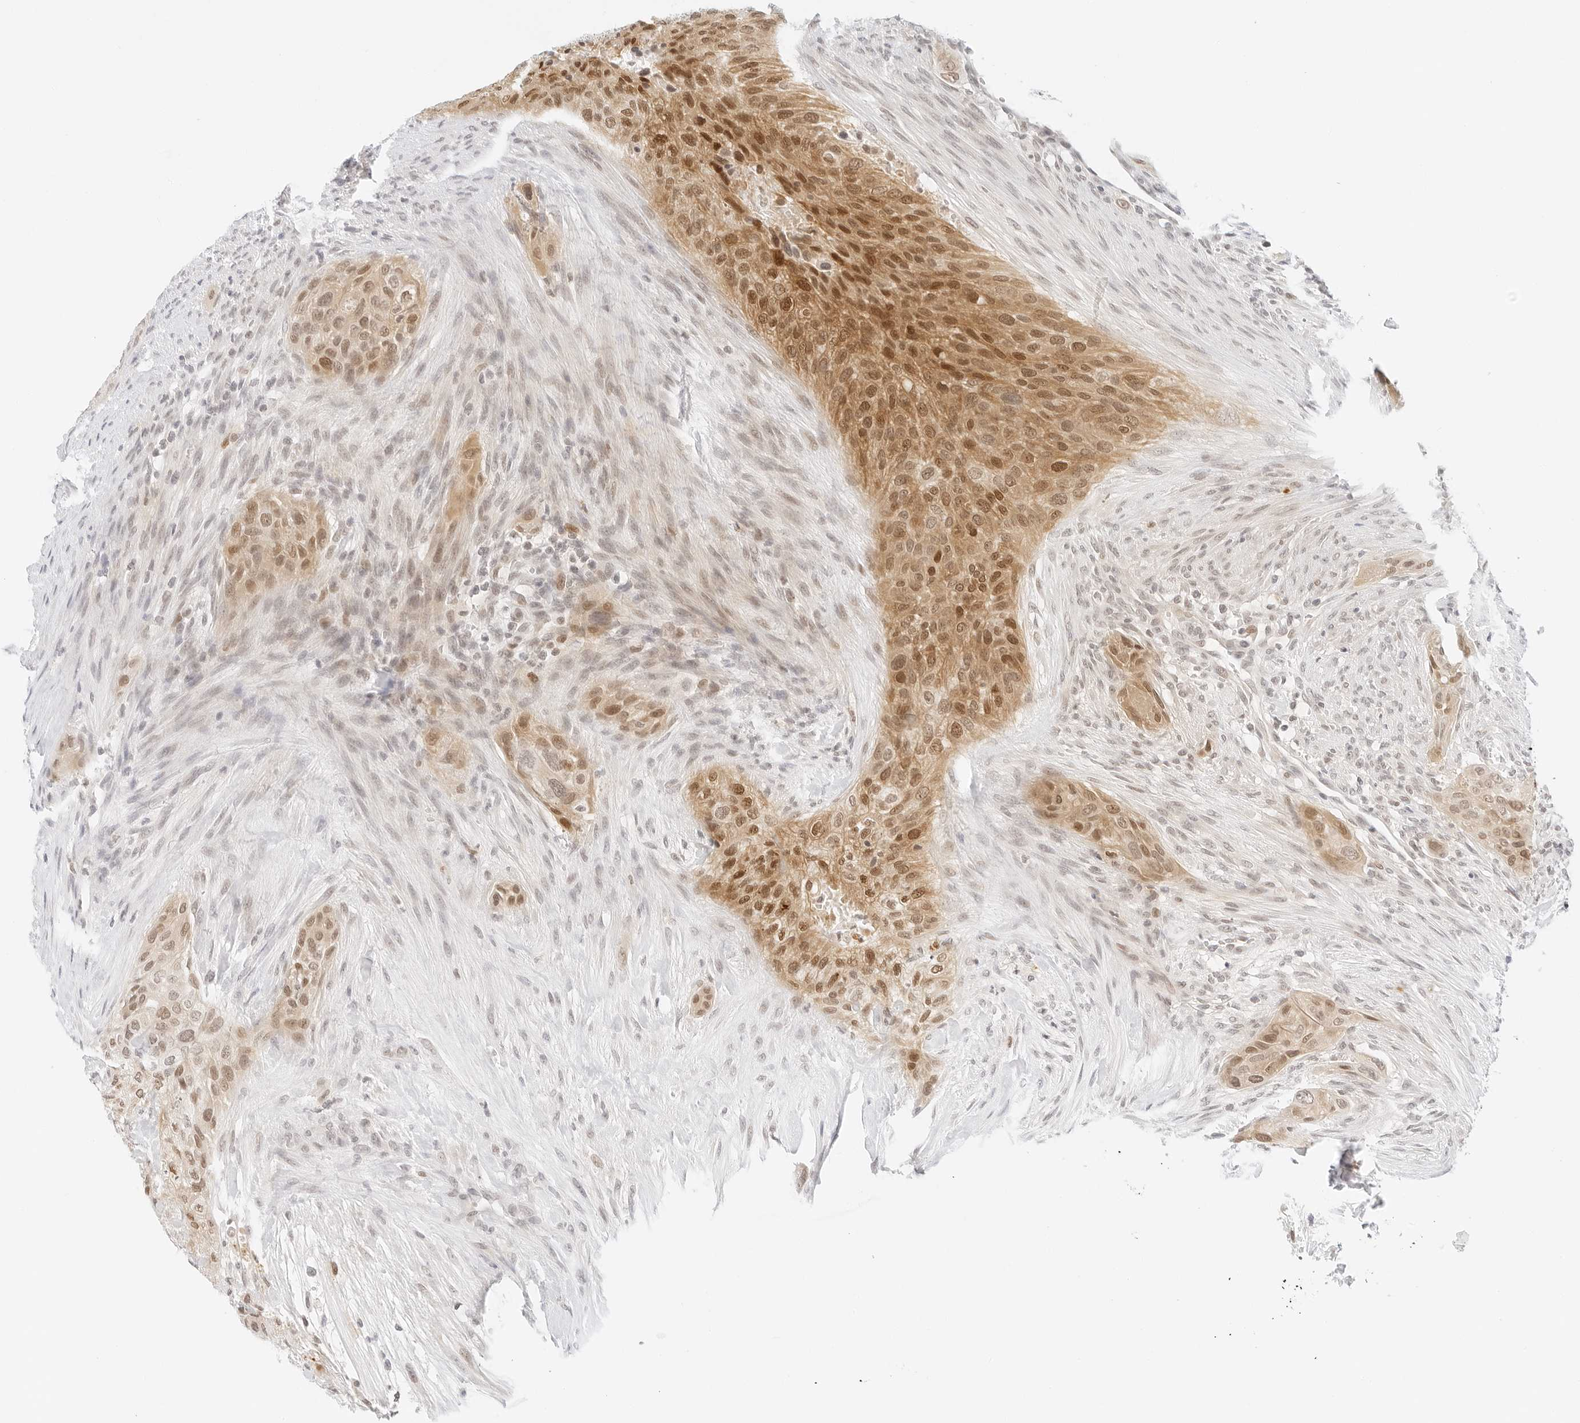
{"staining": {"intensity": "moderate", "quantity": ">75%", "location": "cytoplasmic/membranous,nuclear"}, "tissue": "urothelial cancer", "cell_type": "Tumor cells", "image_type": "cancer", "snomed": [{"axis": "morphology", "description": "Urothelial carcinoma, High grade"}, {"axis": "topography", "description": "Urinary bladder"}], "caption": "Human urothelial carcinoma (high-grade) stained with a protein marker displays moderate staining in tumor cells.", "gene": "POLR3C", "patient": {"sex": "male", "age": 35}}